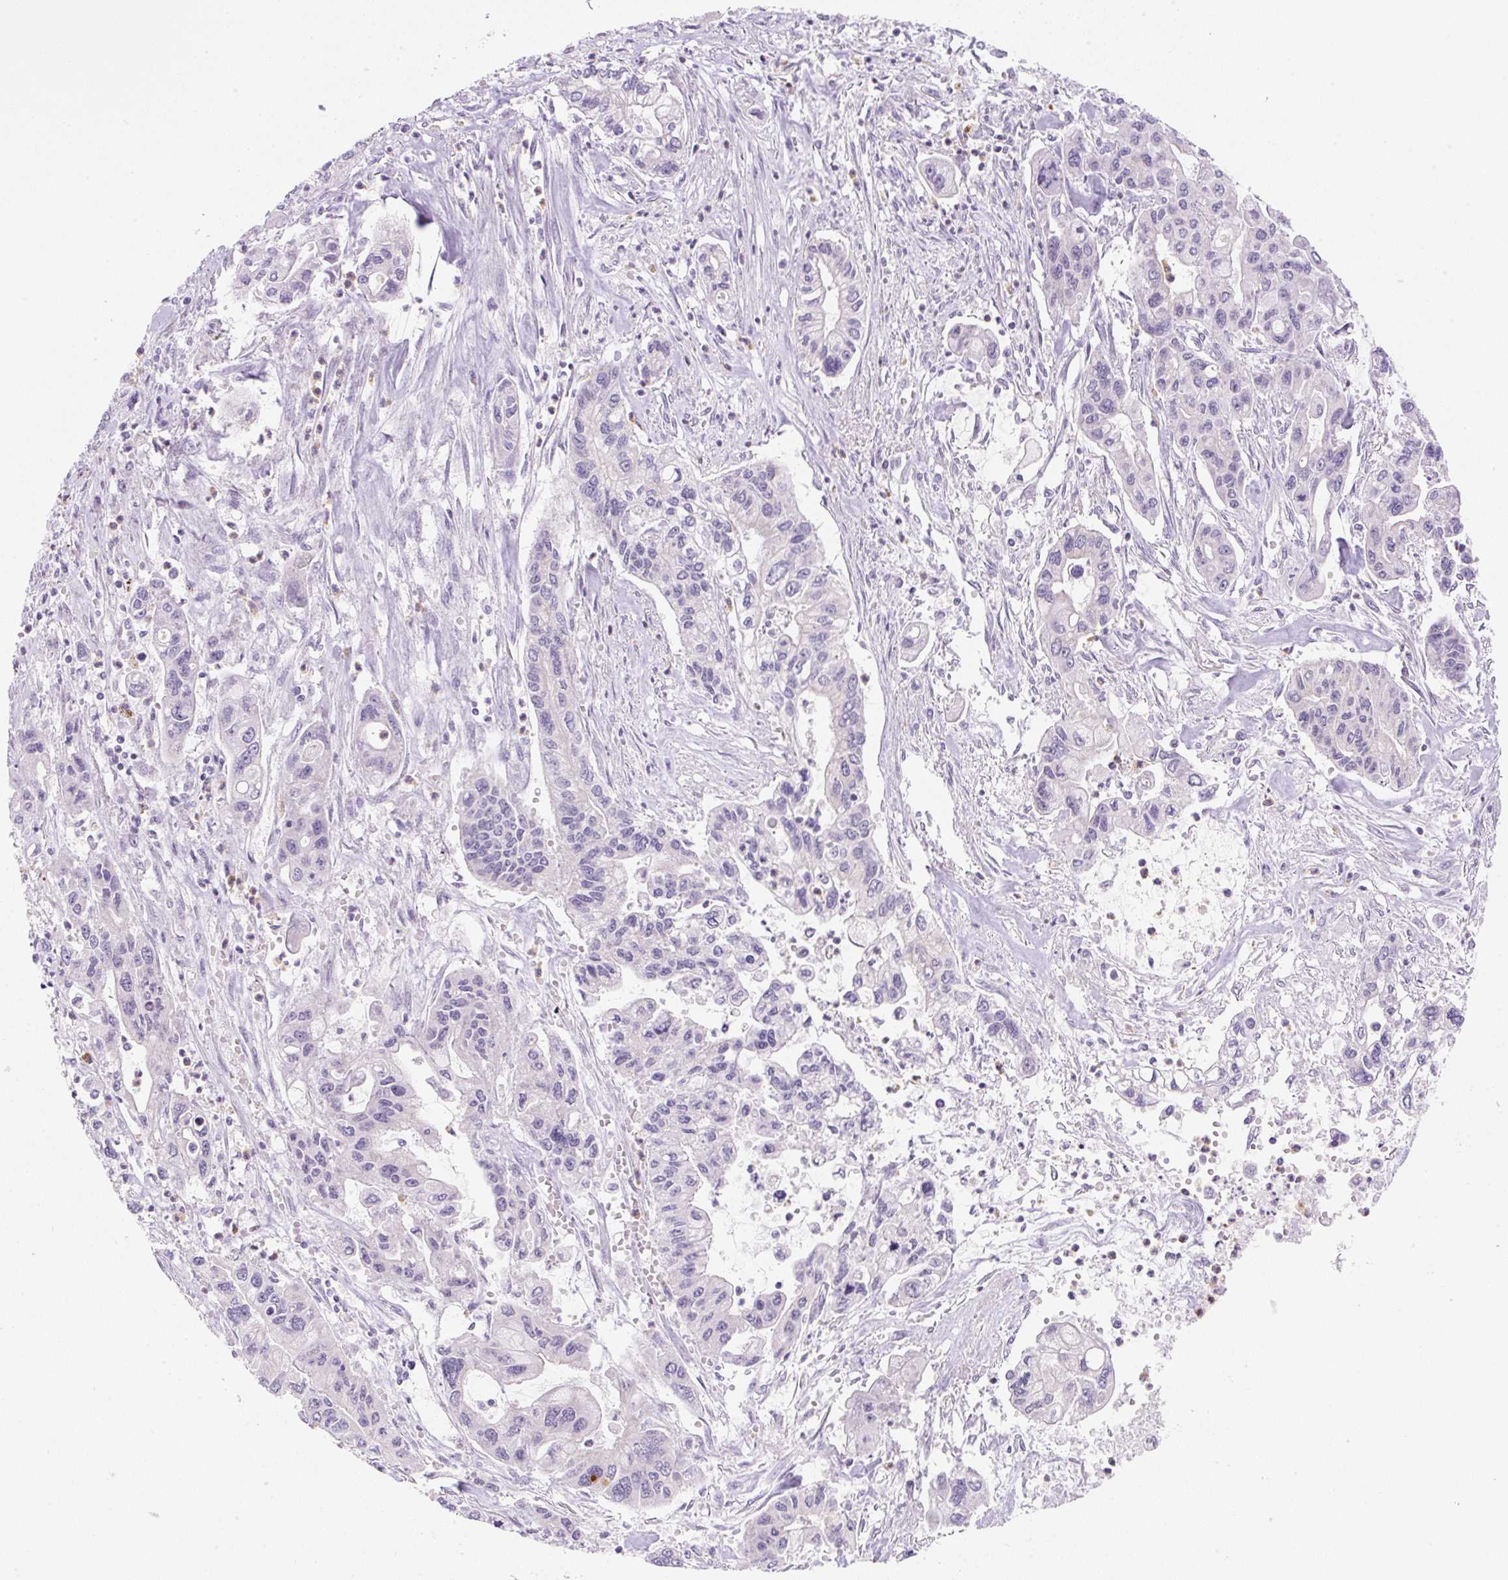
{"staining": {"intensity": "negative", "quantity": "none", "location": "none"}, "tissue": "pancreatic cancer", "cell_type": "Tumor cells", "image_type": "cancer", "snomed": [{"axis": "morphology", "description": "Adenocarcinoma, NOS"}, {"axis": "topography", "description": "Pancreas"}], "caption": "An image of adenocarcinoma (pancreatic) stained for a protein displays no brown staining in tumor cells.", "gene": "OMA1", "patient": {"sex": "male", "age": 62}}